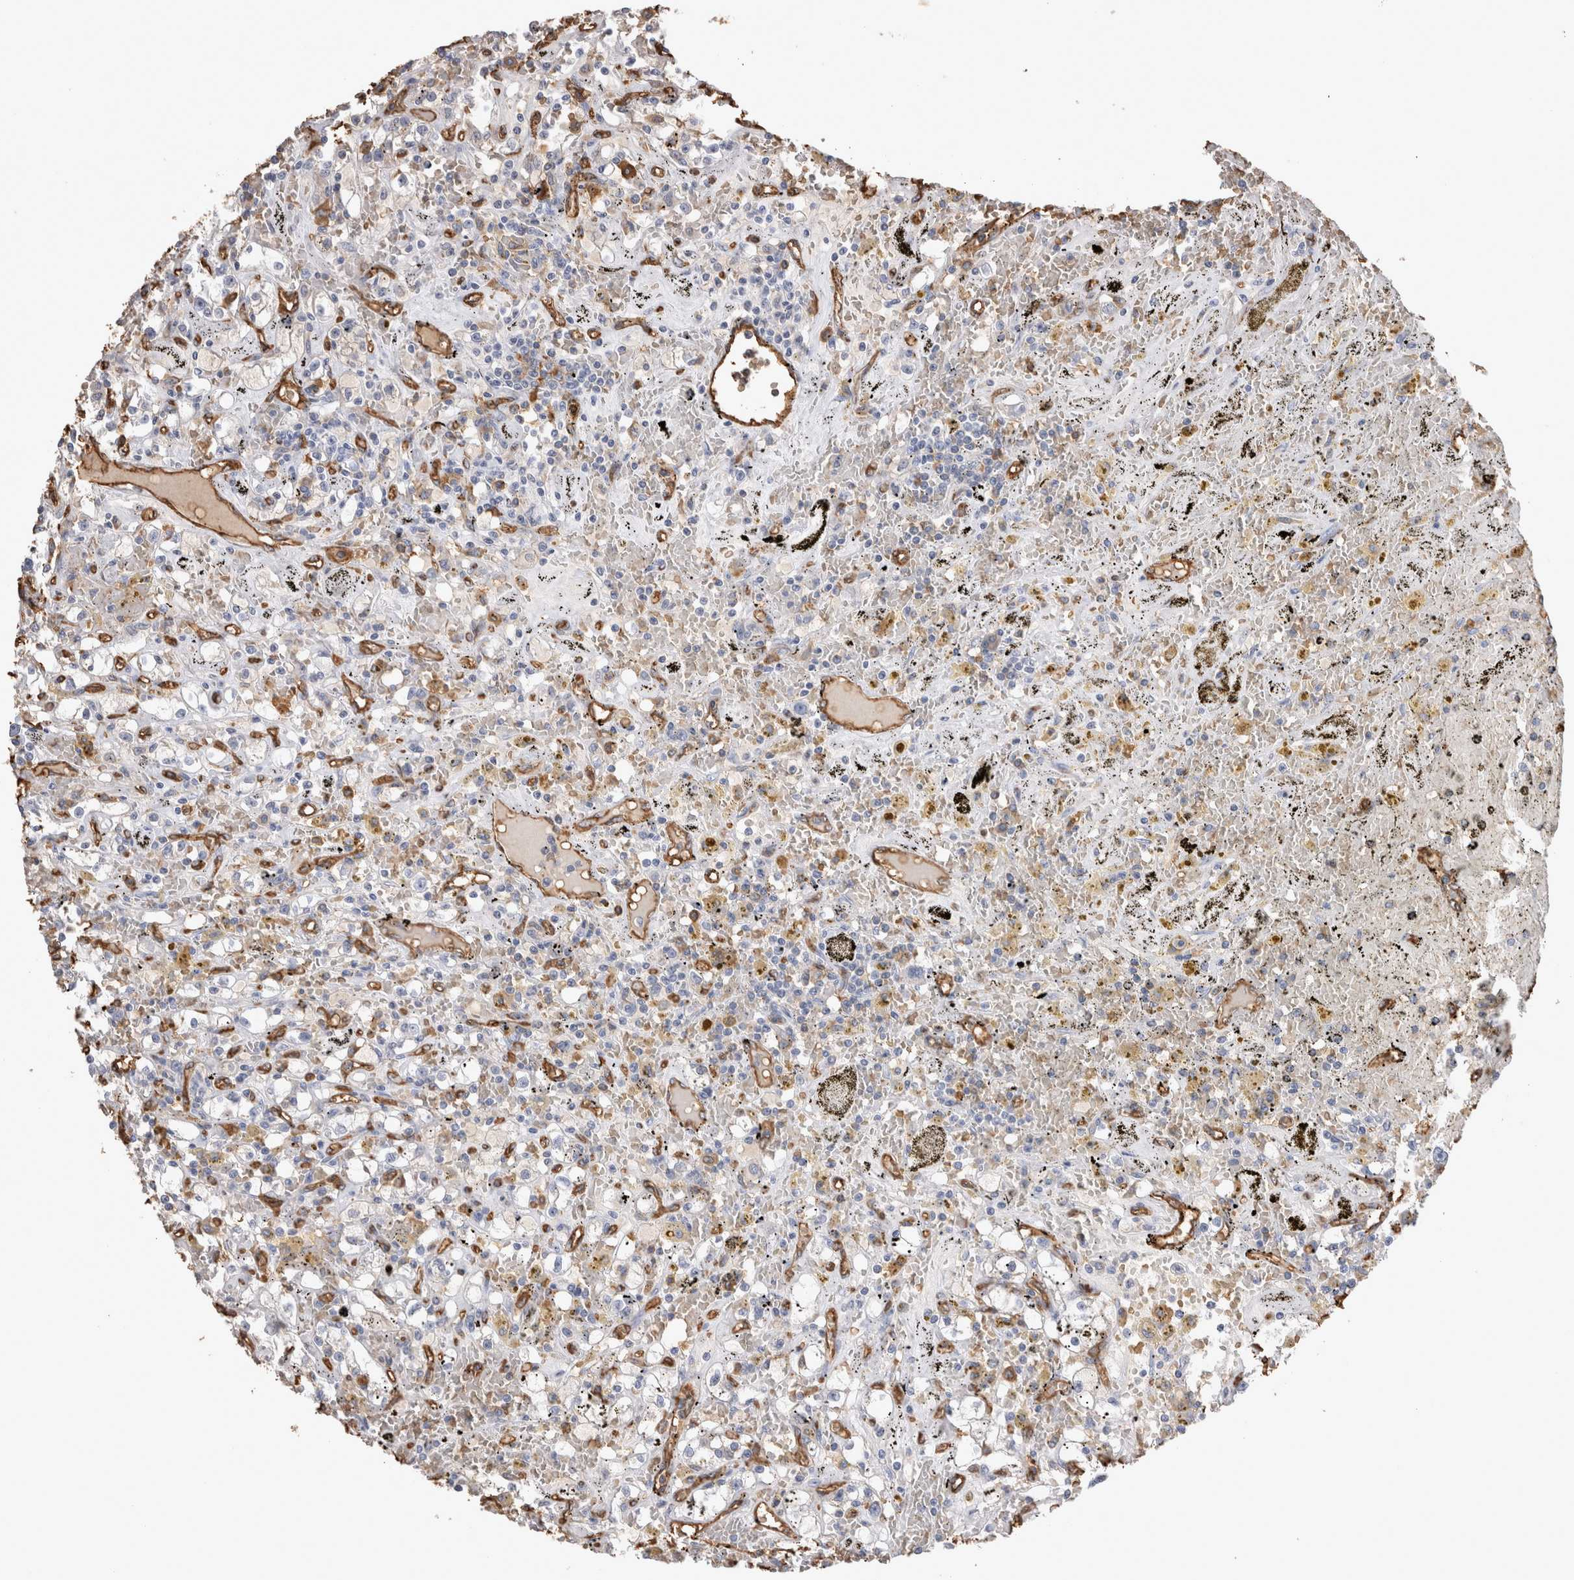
{"staining": {"intensity": "negative", "quantity": "none", "location": "none"}, "tissue": "renal cancer", "cell_type": "Tumor cells", "image_type": "cancer", "snomed": [{"axis": "morphology", "description": "Adenocarcinoma, NOS"}, {"axis": "topography", "description": "Kidney"}], "caption": "The immunohistochemistry micrograph has no significant expression in tumor cells of renal cancer tissue.", "gene": "IL17RC", "patient": {"sex": "male", "age": 56}}